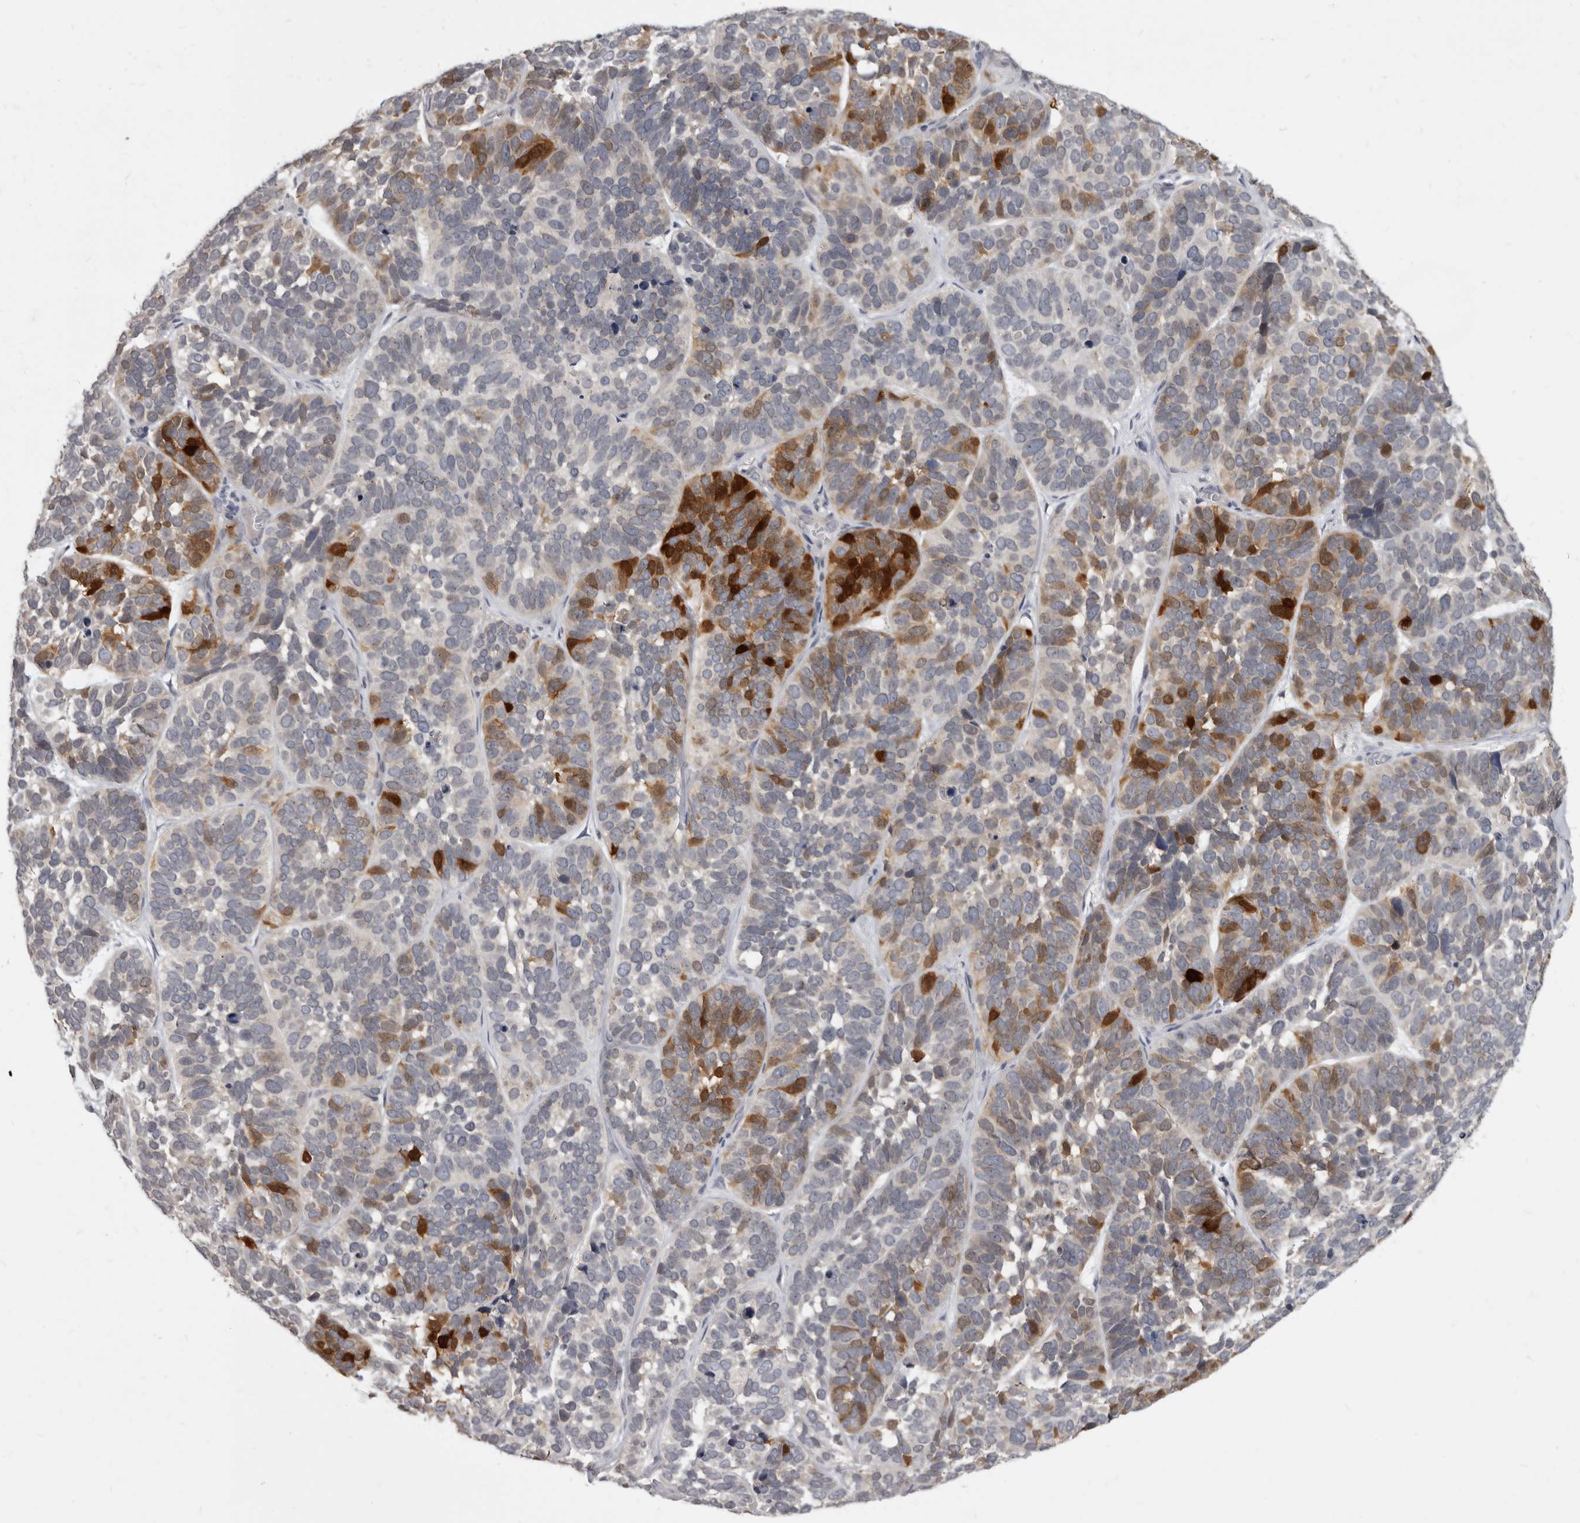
{"staining": {"intensity": "strong", "quantity": "<25%", "location": "cytoplasmic/membranous,nuclear"}, "tissue": "skin cancer", "cell_type": "Tumor cells", "image_type": "cancer", "snomed": [{"axis": "morphology", "description": "Basal cell carcinoma"}, {"axis": "topography", "description": "Skin"}], "caption": "Basal cell carcinoma (skin) tissue reveals strong cytoplasmic/membranous and nuclear expression in approximately <25% of tumor cells The protein of interest is shown in brown color, while the nuclei are stained blue.", "gene": "SULT1E1", "patient": {"sex": "male", "age": 62}}